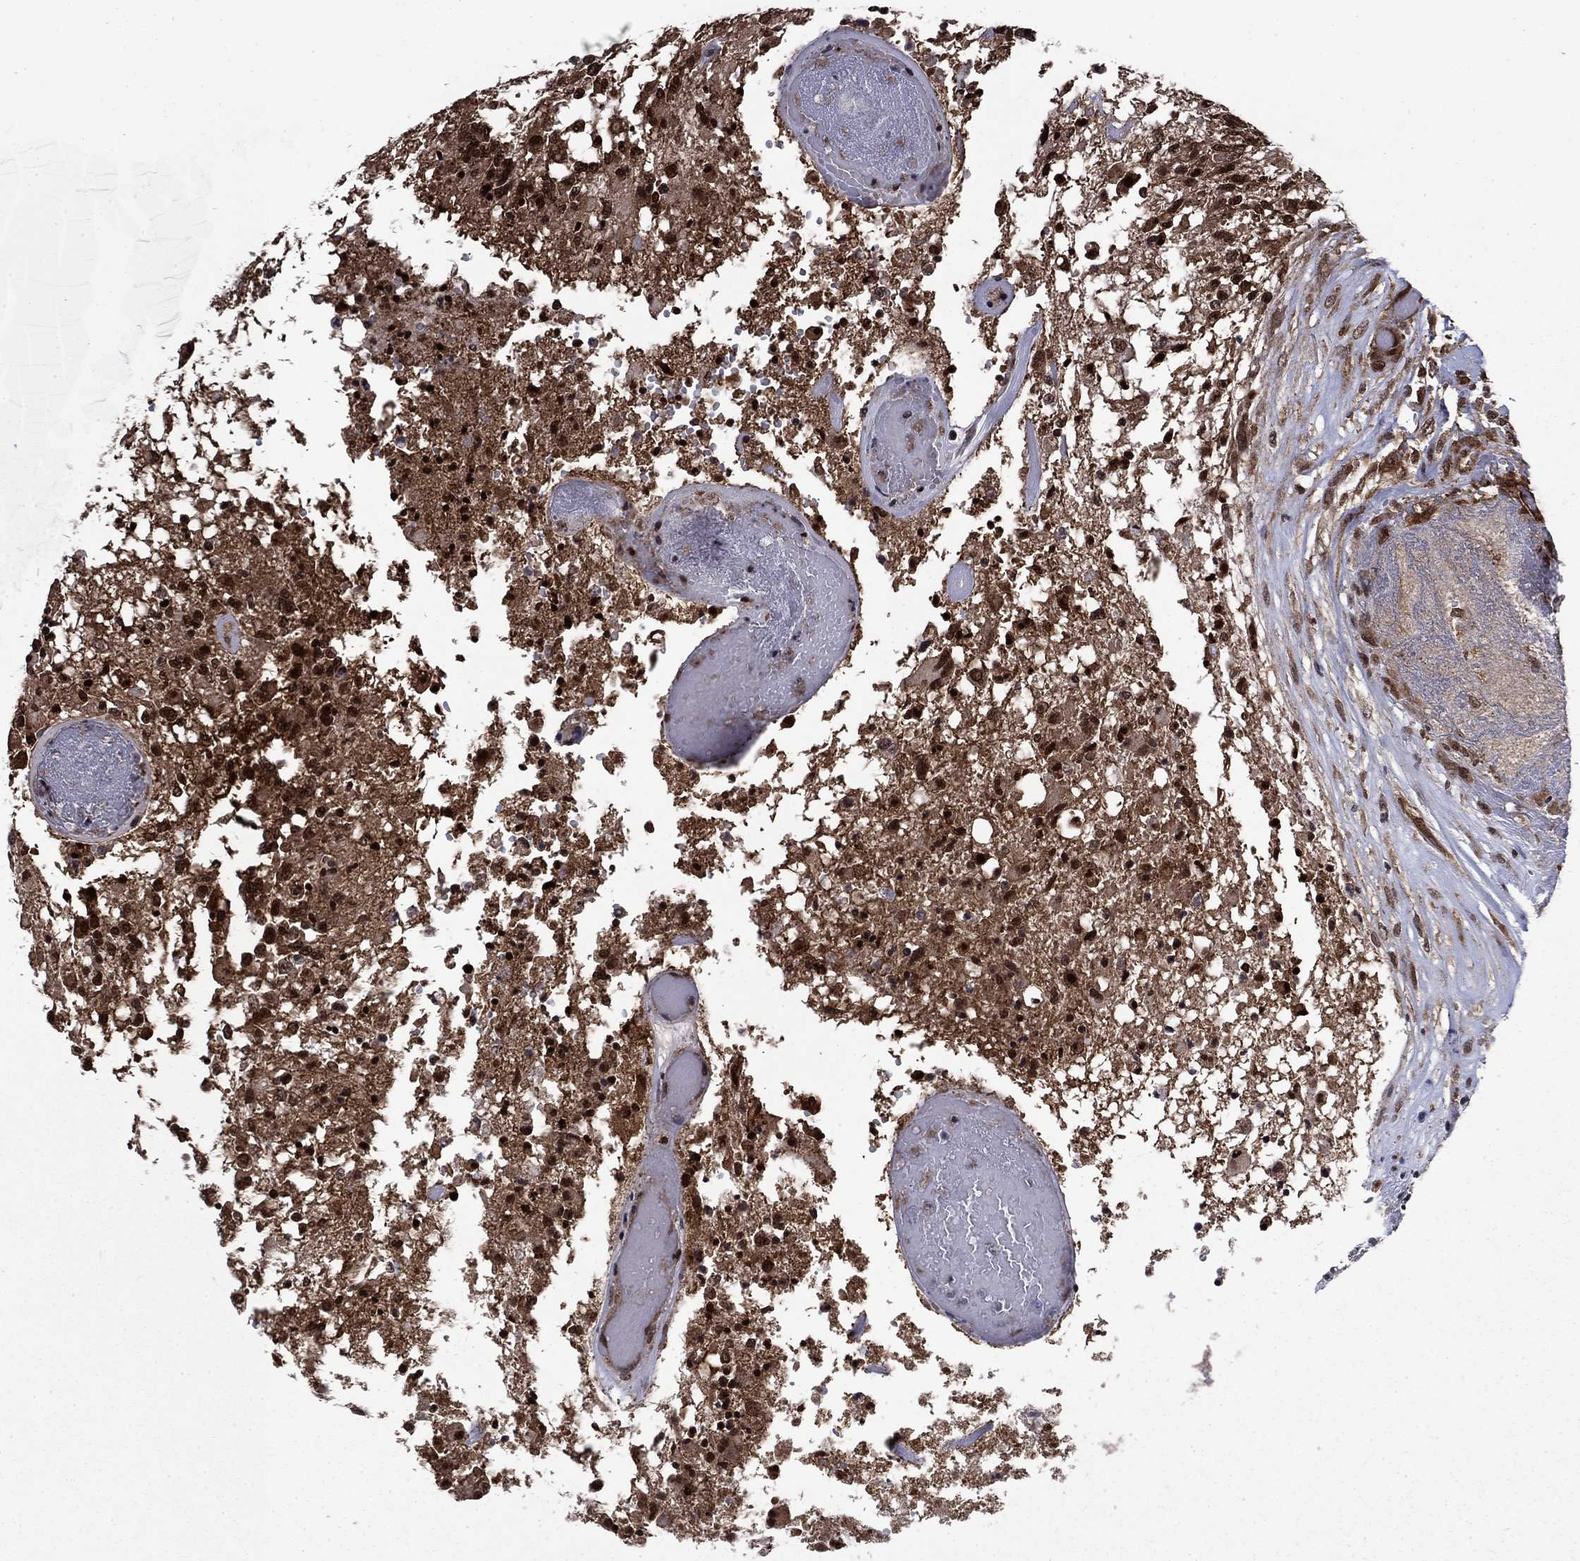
{"staining": {"intensity": "strong", "quantity": ">75%", "location": "cytoplasmic/membranous,nuclear"}, "tissue": "glioma", "cell_type": "Tumor cells", "image_type": "cancer", "snomed": [{"axis": "morphology", "description": "Glioma, malignant, High grade"}, {"axis": "topography", "description": "Brain"}], "caption": "This is a photomicrograph of immunohistochemistry (IHC) staining of malignant high-grade glioma, which shows strong expression in the cytoplasmic/membranous and nuclear of tumor cells.", "gene": "DNAJA1", "patient": {"sex": "female", "age": 63}}